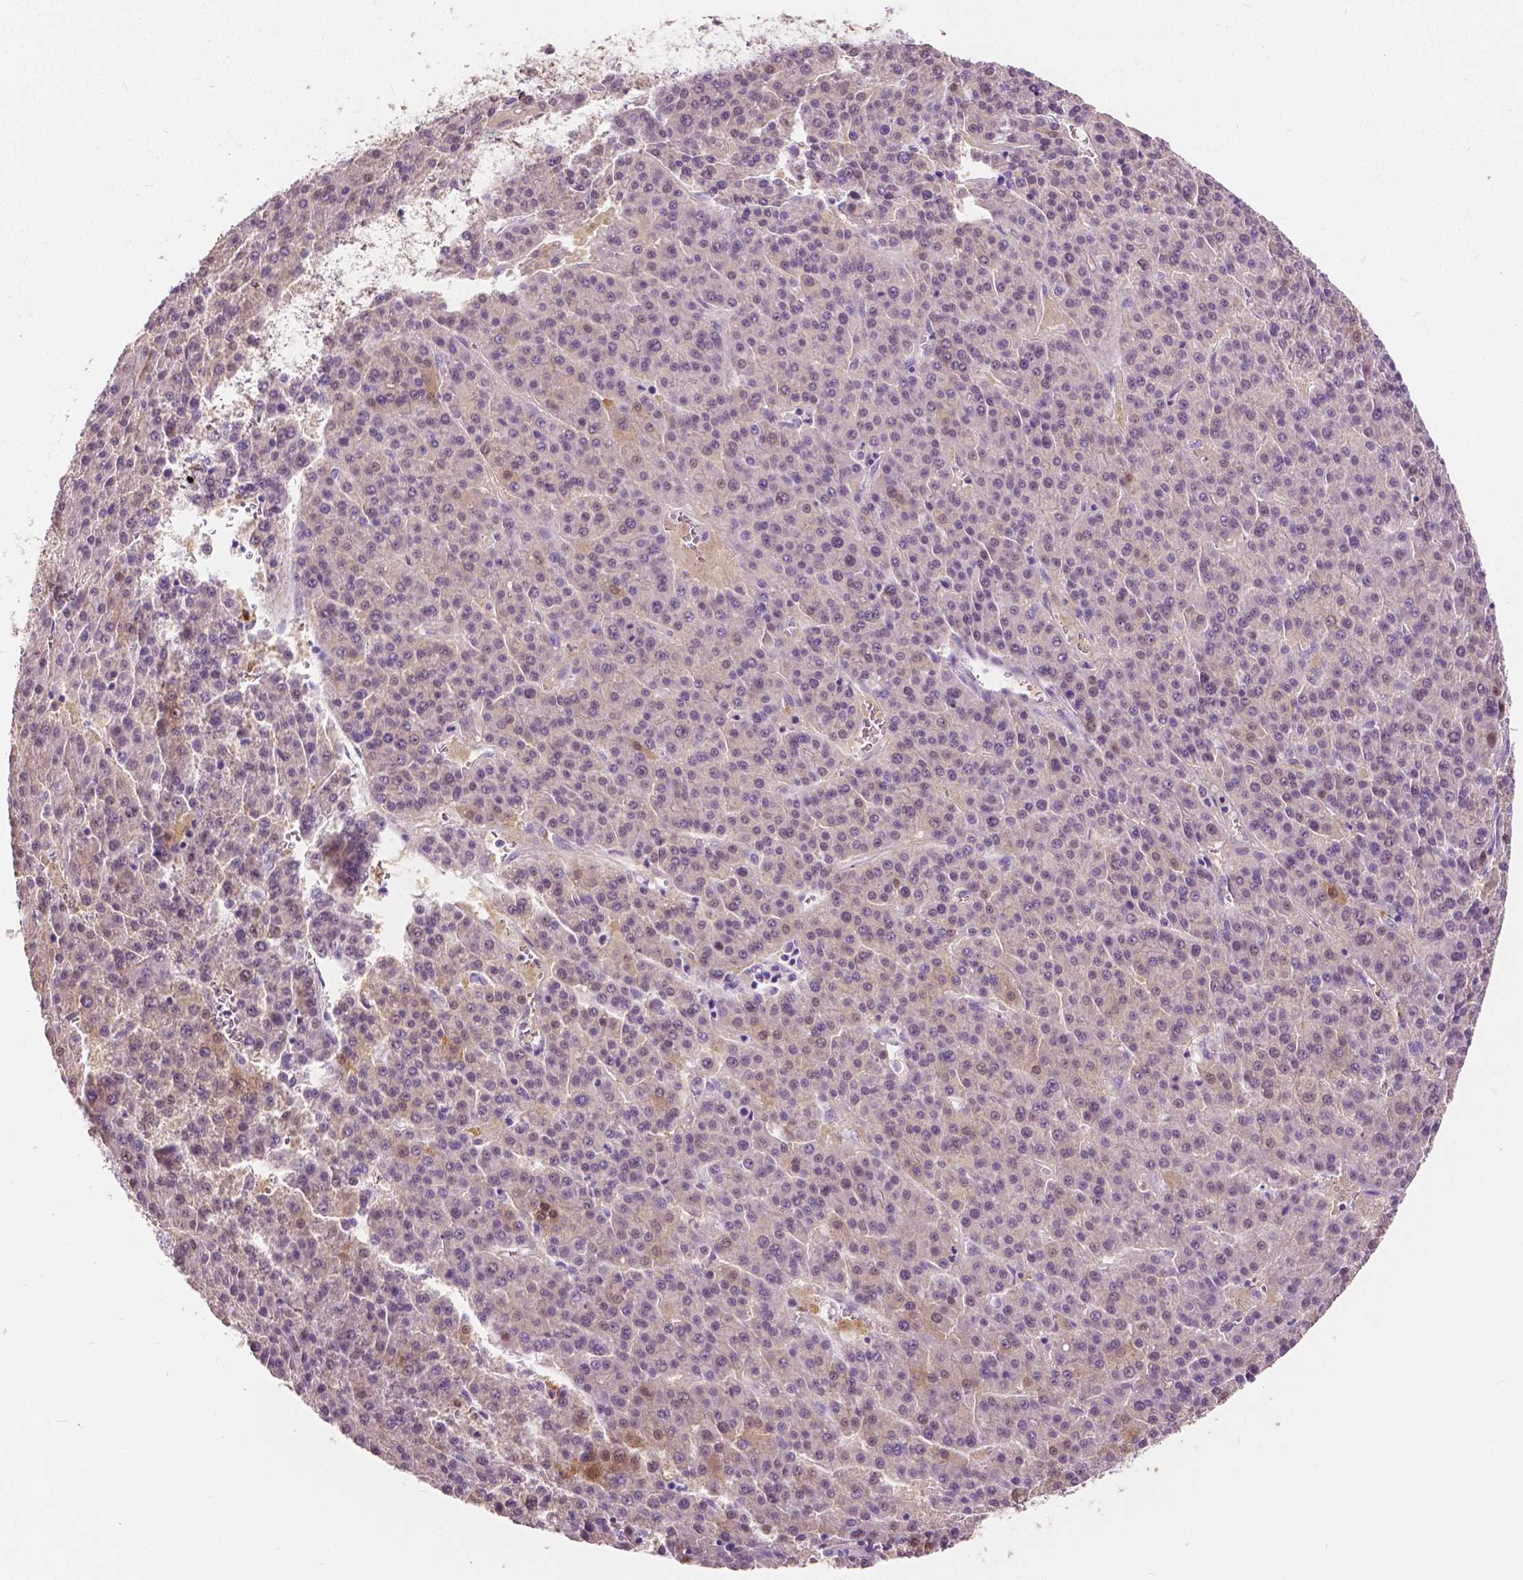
{"staining": {"intensity": "weak", "quantity": "<25%", "location": "nuclear"}, "tissue": "liver cancer", "cell_type": "Tumor cells", "image_type": "cancer", "snomed": [{"axis": "morphology", "description": "Carcinoma, Hepatocellular, NOS"}, {"axis": "topography", "description": "Liver"}], "caption": "This photomicrograph is of liver cancer (hepatocellular carcinoma) stained with immunohistochemistry to label a protein in brown with the nuclei are counter-stained blue. There is no staining in tumor cells. The staining is performed using DAB brown chromogen with nuclei counter-stained in using hematoxylin.", "gene": "TKFC", "patient": {"sex": "female", "age": 58}}